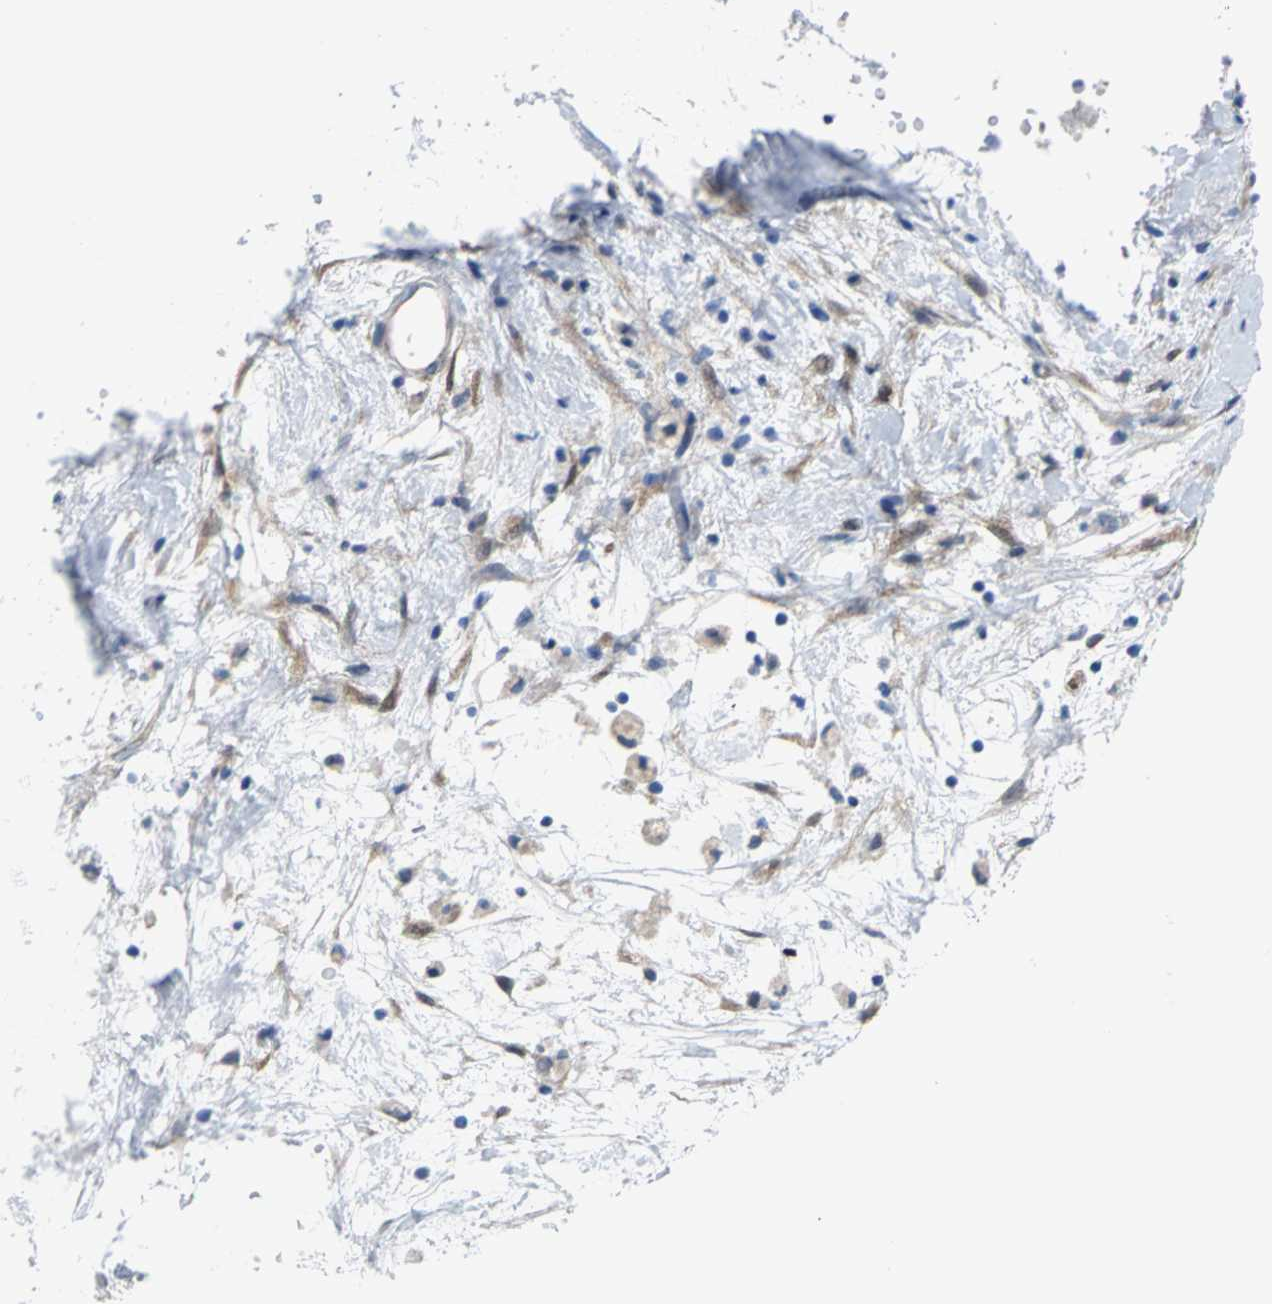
{"staining": {"intensity": "negative", "quantity": "none", "location": "none"}, "tissue": "liver cancer", "cell_type": "Tumor cells", "image_type": "cancer", "snomed": [{"axis": "morphology", "description": "Carcinoma, Hepatocellular, NOS"}, {"axis": "topography", "description": "Liver"}], "caption": "Immunohistochemical staining of human liver hepatocellular carcinoma shows no significant expression in tumor cells.", "gene": "PGM3", "patient": {"sex": "male", "age": 80}}